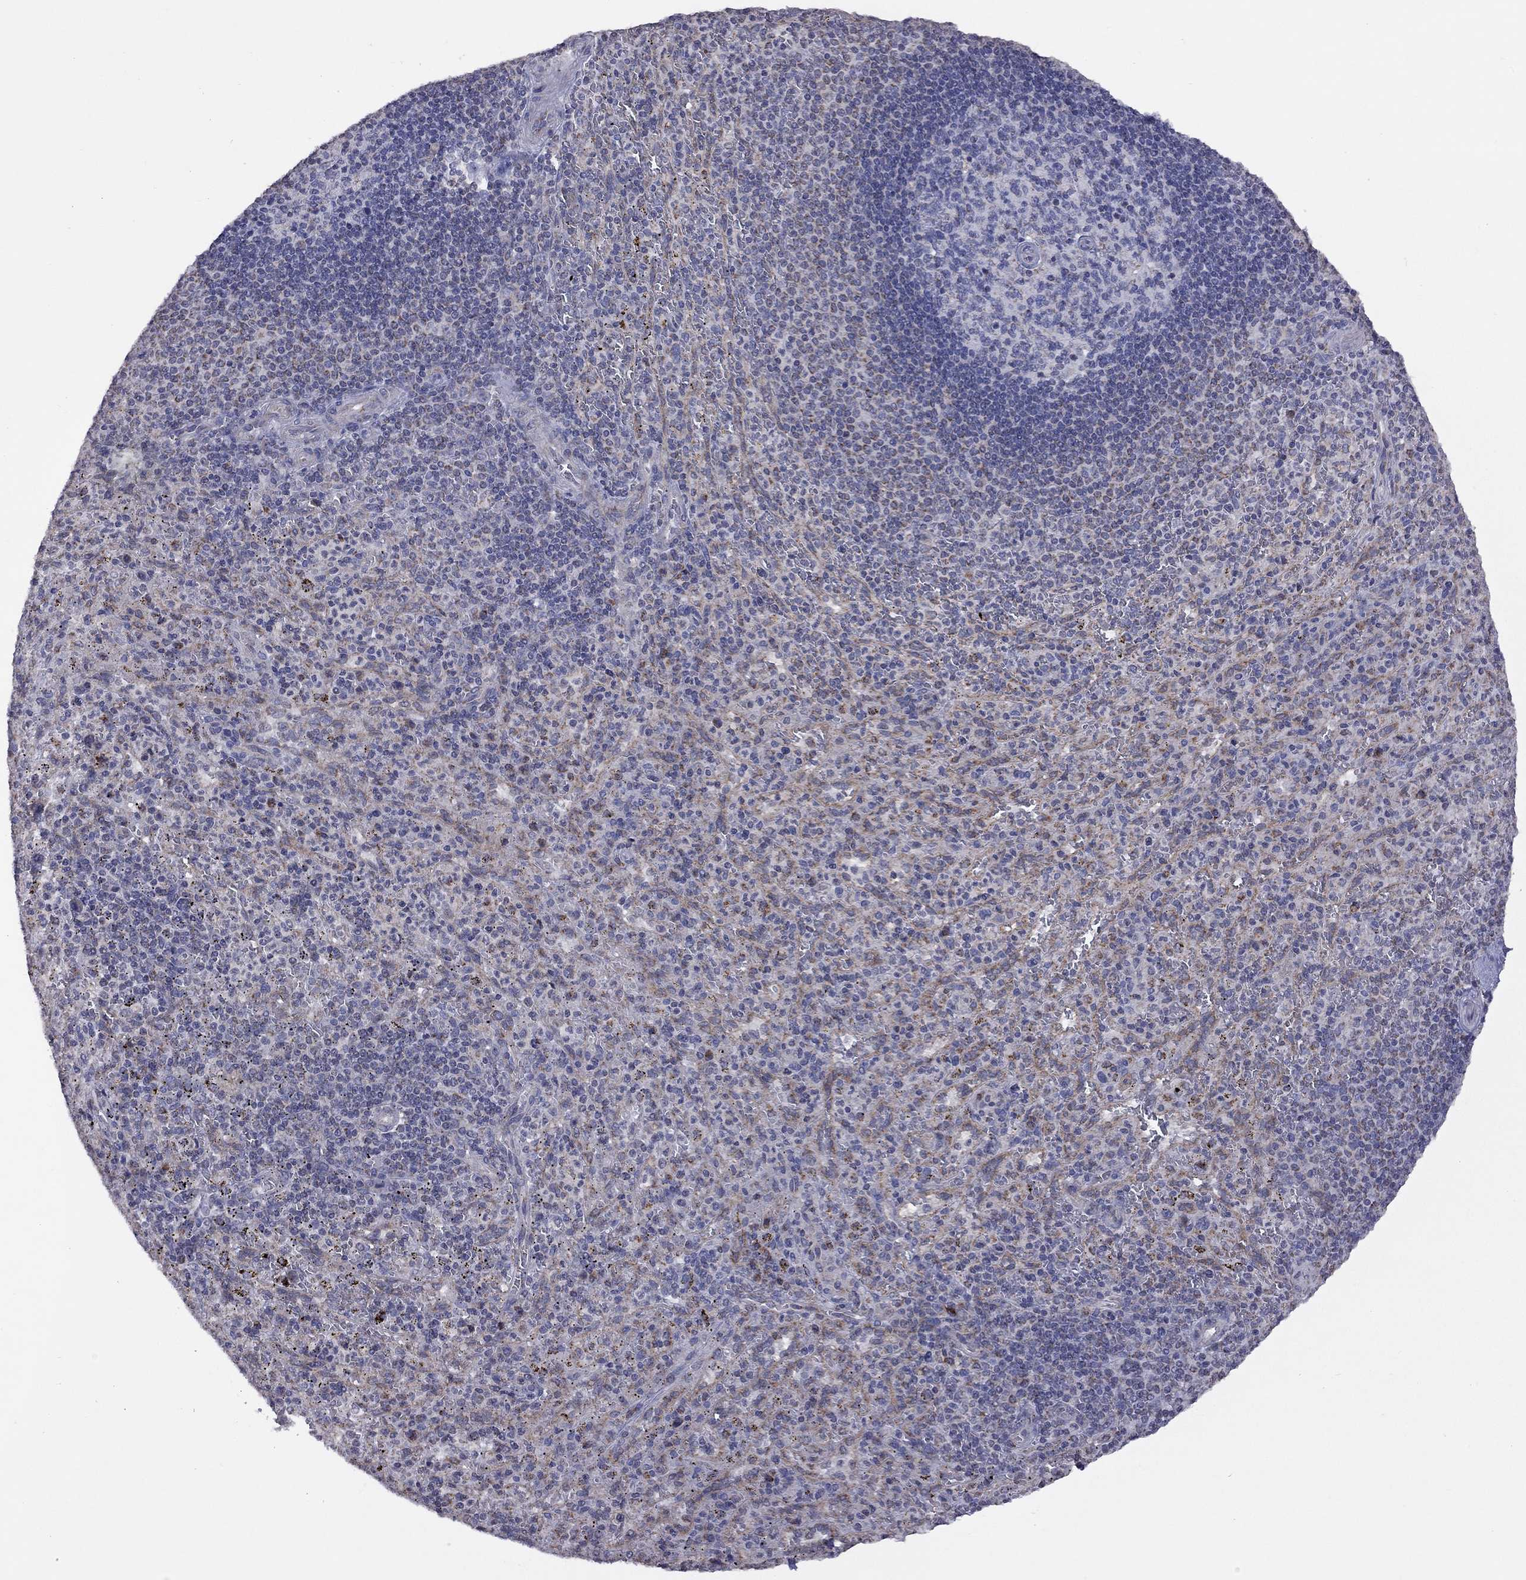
{"staining": {"intensity": "negative", "quantity": "none", "location": "none"}, "tissue": "spleen", "cell_type": "Cells in red pulp", "image_type": "normal", "snomed": [{"axis": "morphology", "description": "Normal tissue, NOS"}, {"axis": "topography", "description": "Spleen"}], "caption": "Immunohistochemistry micrograph of benign spleen: human spleen stained with DAB (3,3'-diaminobenzidine) exhibits no significant protein staining in cells in red pulp.", "gene": "NDUFB1", "patient": {"sex": "male", "age": 57}}